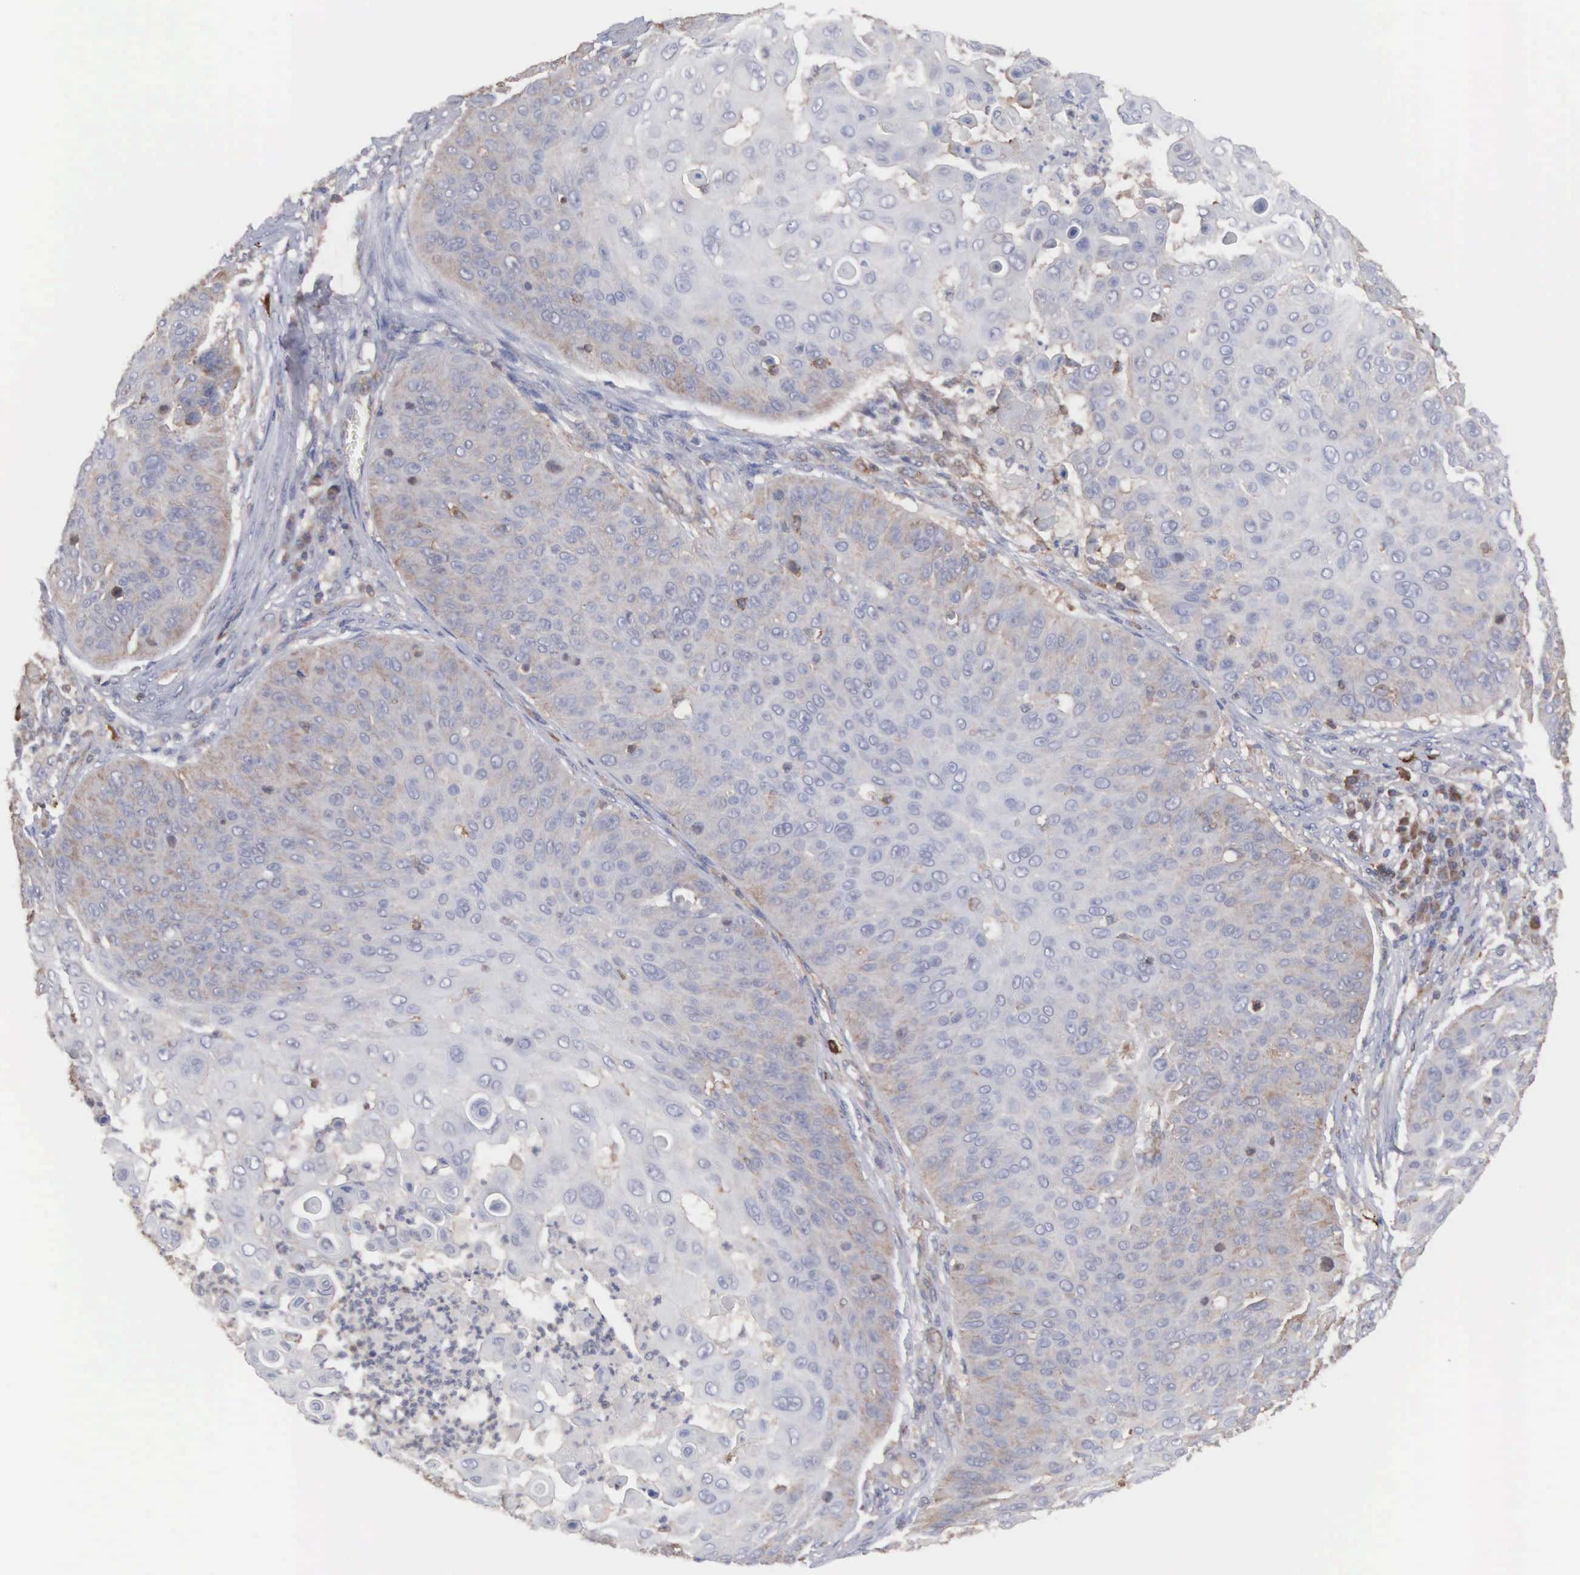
{"staining": {"intensity": "weak", "quantity": "<25%", "location": "cytoplasmic/membranous"}, "tissue": "skin cancer", "cell_type": "Tumor cells", "image_type": "cancer", "snomed": [{"axis": "morphology", "description": "Squamous cell carcinoma, NOS"}, {"axis": "topography", "description": "Skin"}], "caption": "This is an IHC image of human skin cancer. There is no positivity in tumor cells.", "gene": "MTHFD1", "patient": {"sex": "male", "age": 82}}